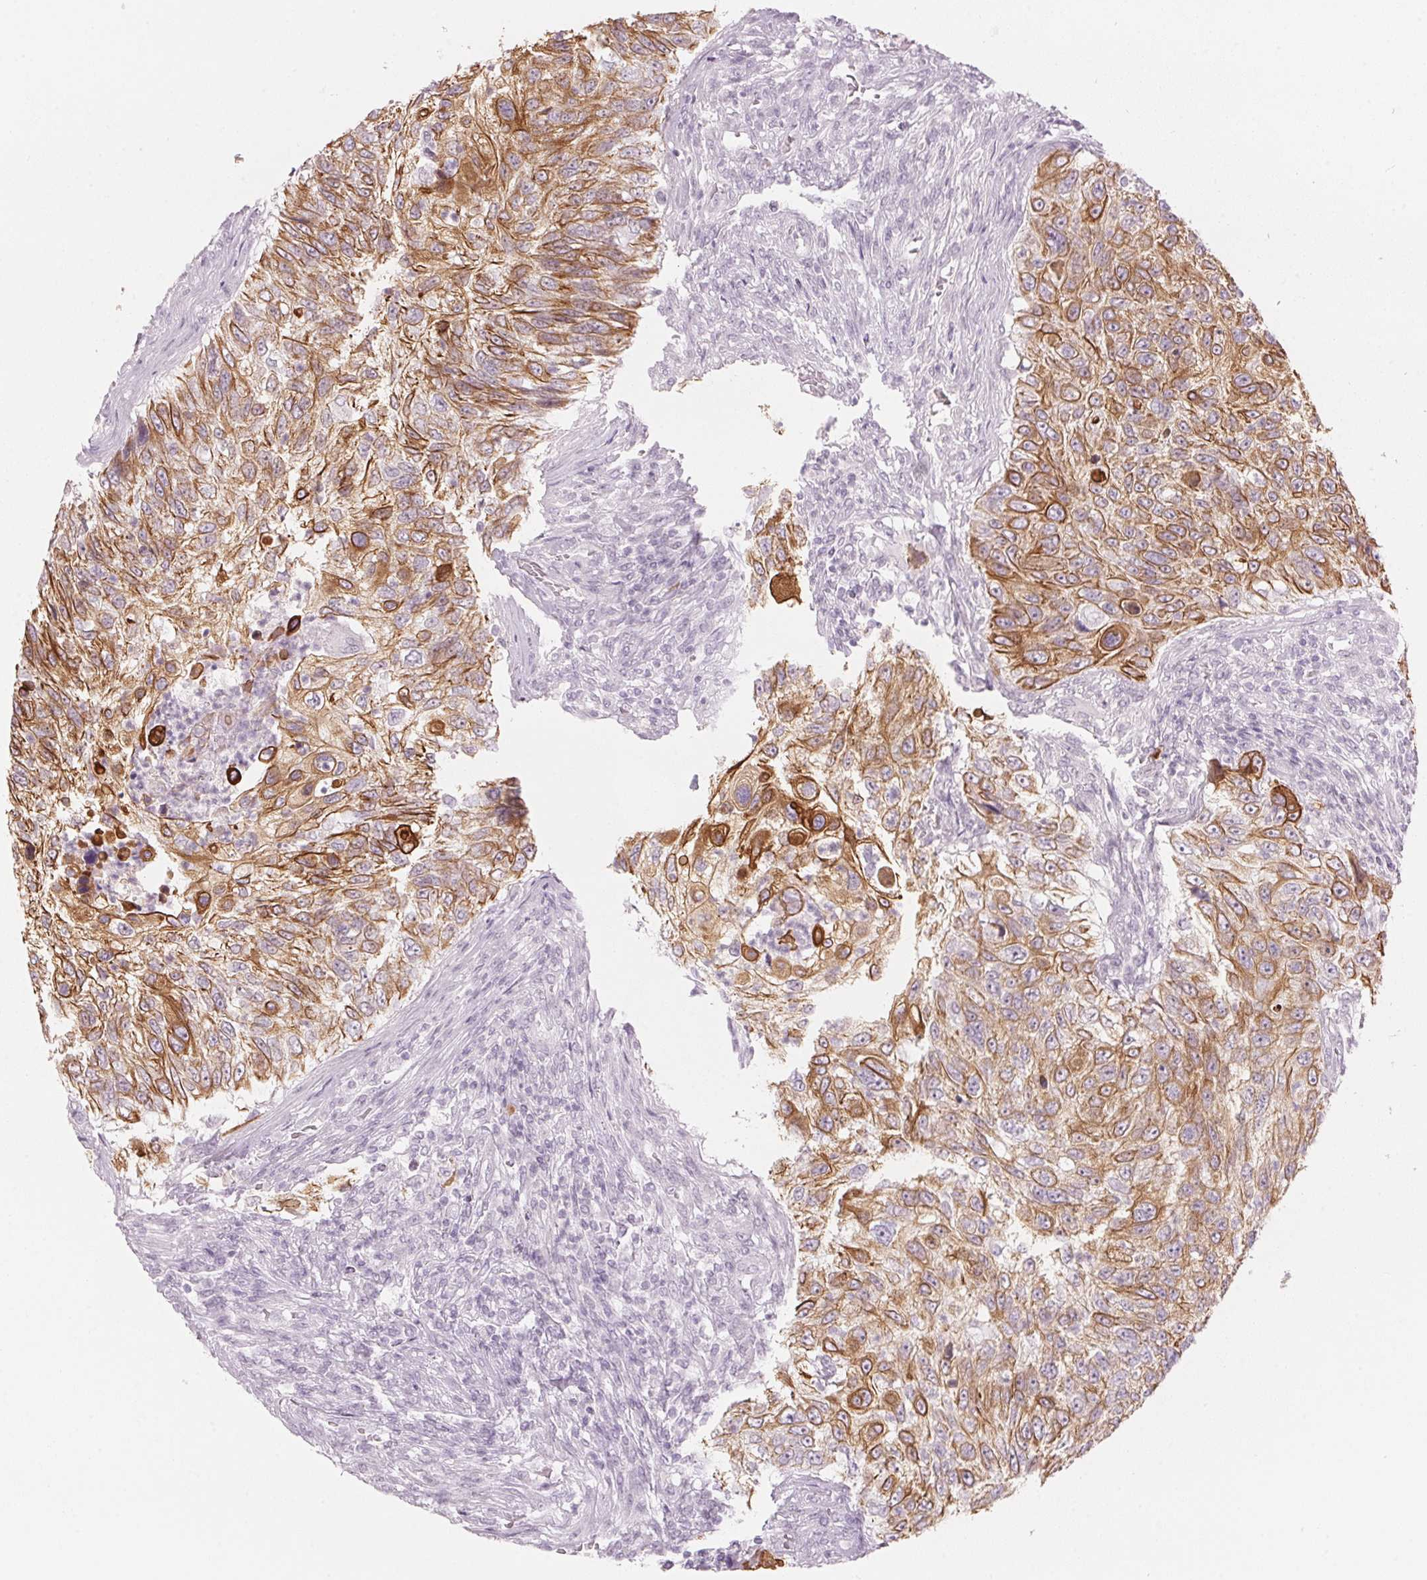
{"staining": {"intensity": "moderate", "quantity": ">75%", "location": "cytoplasmic/membranous"}, "tissue": "urothelial cancer", "cell_type": "Tumor cells", "image_type": "cancer", "snomed": [{"axis": "morphology", "description": "Urothelial carcinoma, High grade"}, {"axis": "topography", "description": "Urinary bladder"}], "caption": "High-grade urothelial carcinoma stained with IHC shows moderate cytoplasmic/membranous expression in approximately >75% of tumor cells.", "gene": "SCTR", "patient": {"sex": "female", "age": 60}}